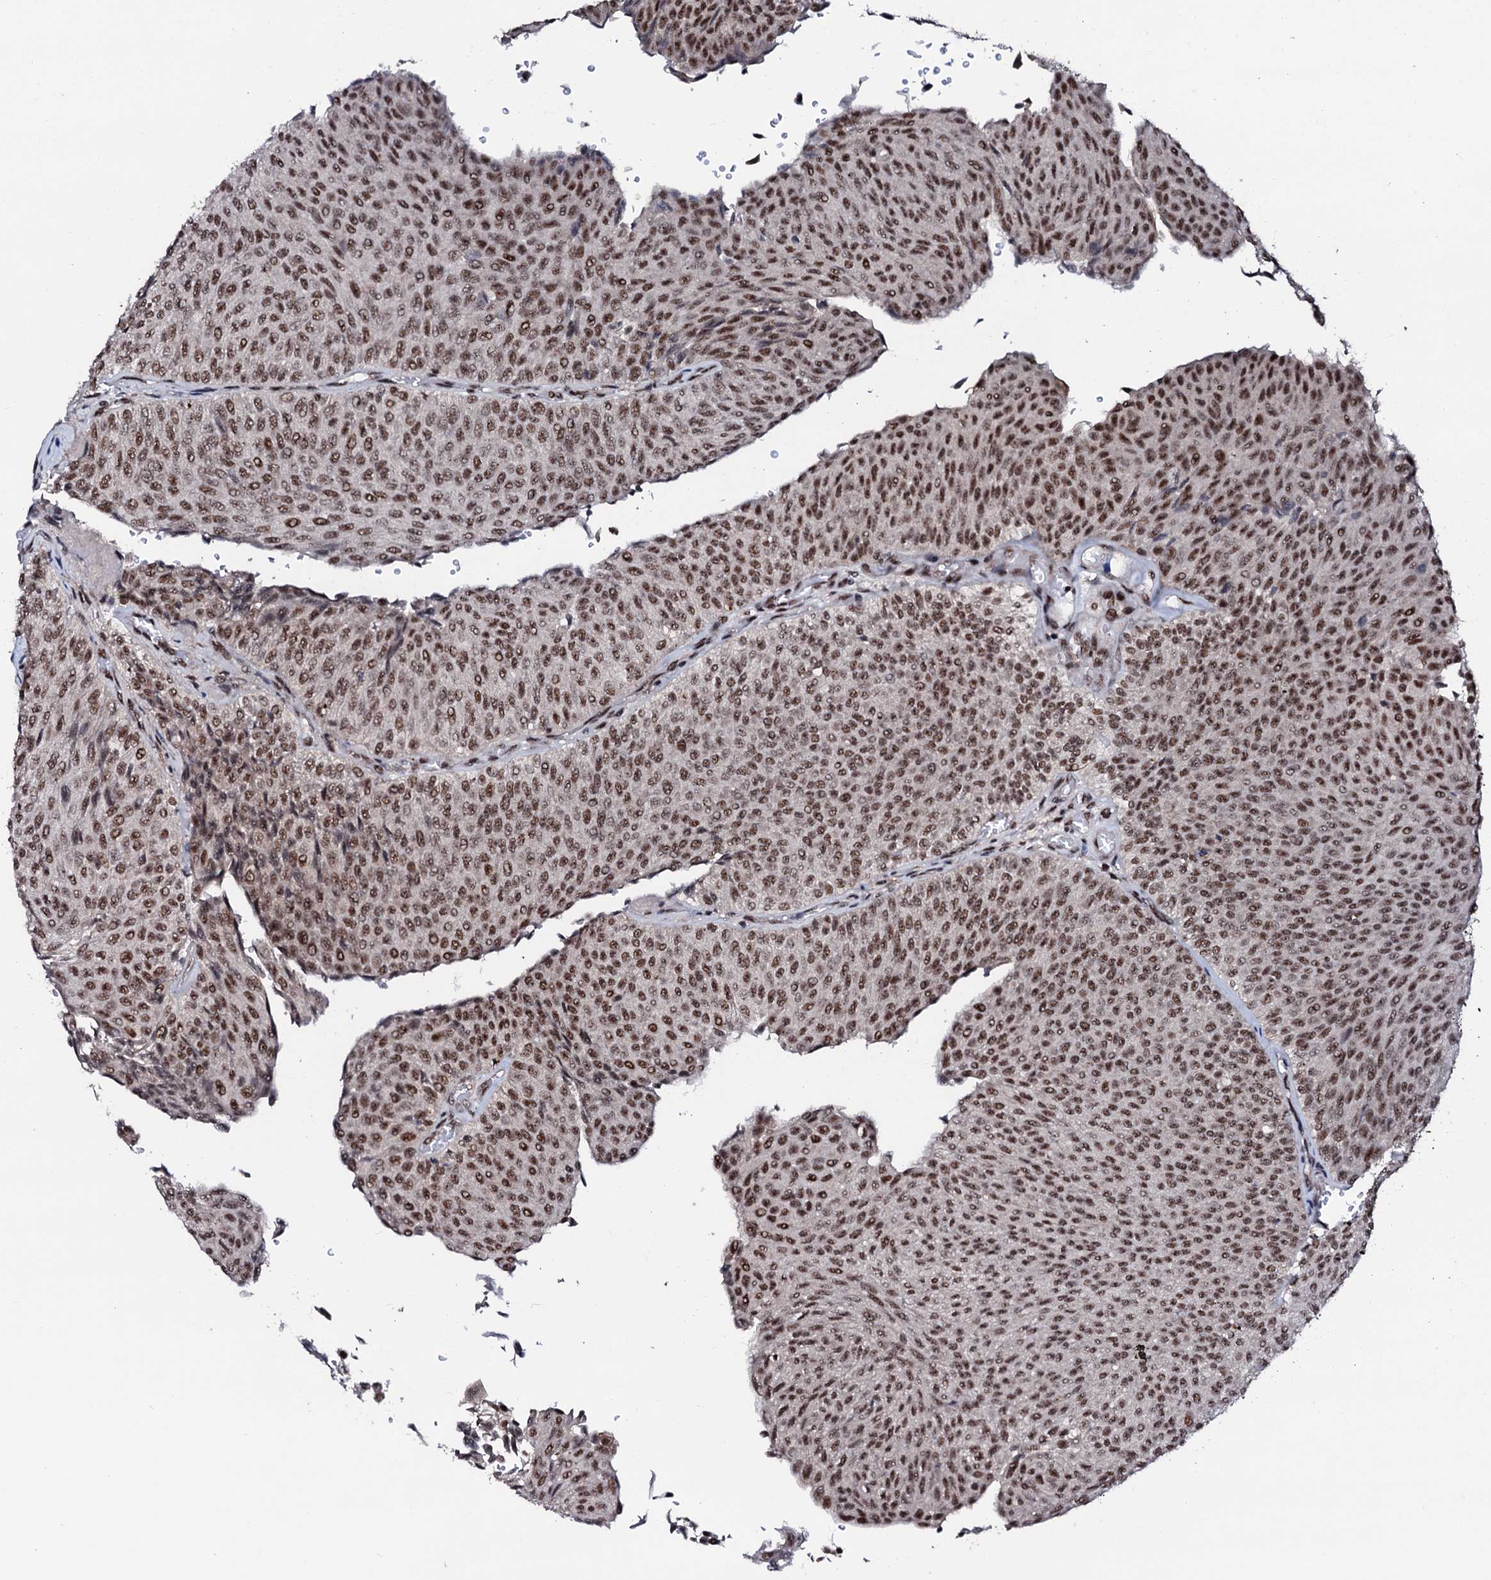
{"staining": {"intensity": "moderate", "quantity": ">75%", "location": "nuclear"}, "tissue": "urothelial cancer", "cell_type": "Tumor cells", "image_type": "cancer", "snomed": [{"axis": "morphology", "description": "Urothelial carcinoma, Low grade"}, {"axis": "topography", "description": "Urinary bladder"}], "caption": "A high-resolution histopathology image shows immunohistochemistry (IHC) staining of low-grade urothelial carcinoma, which exhibits moderate nuclear positivity in about >75% of tumor cells.", "gene": "PRPF18", "patient": {"sex": "male", "age": 78}}